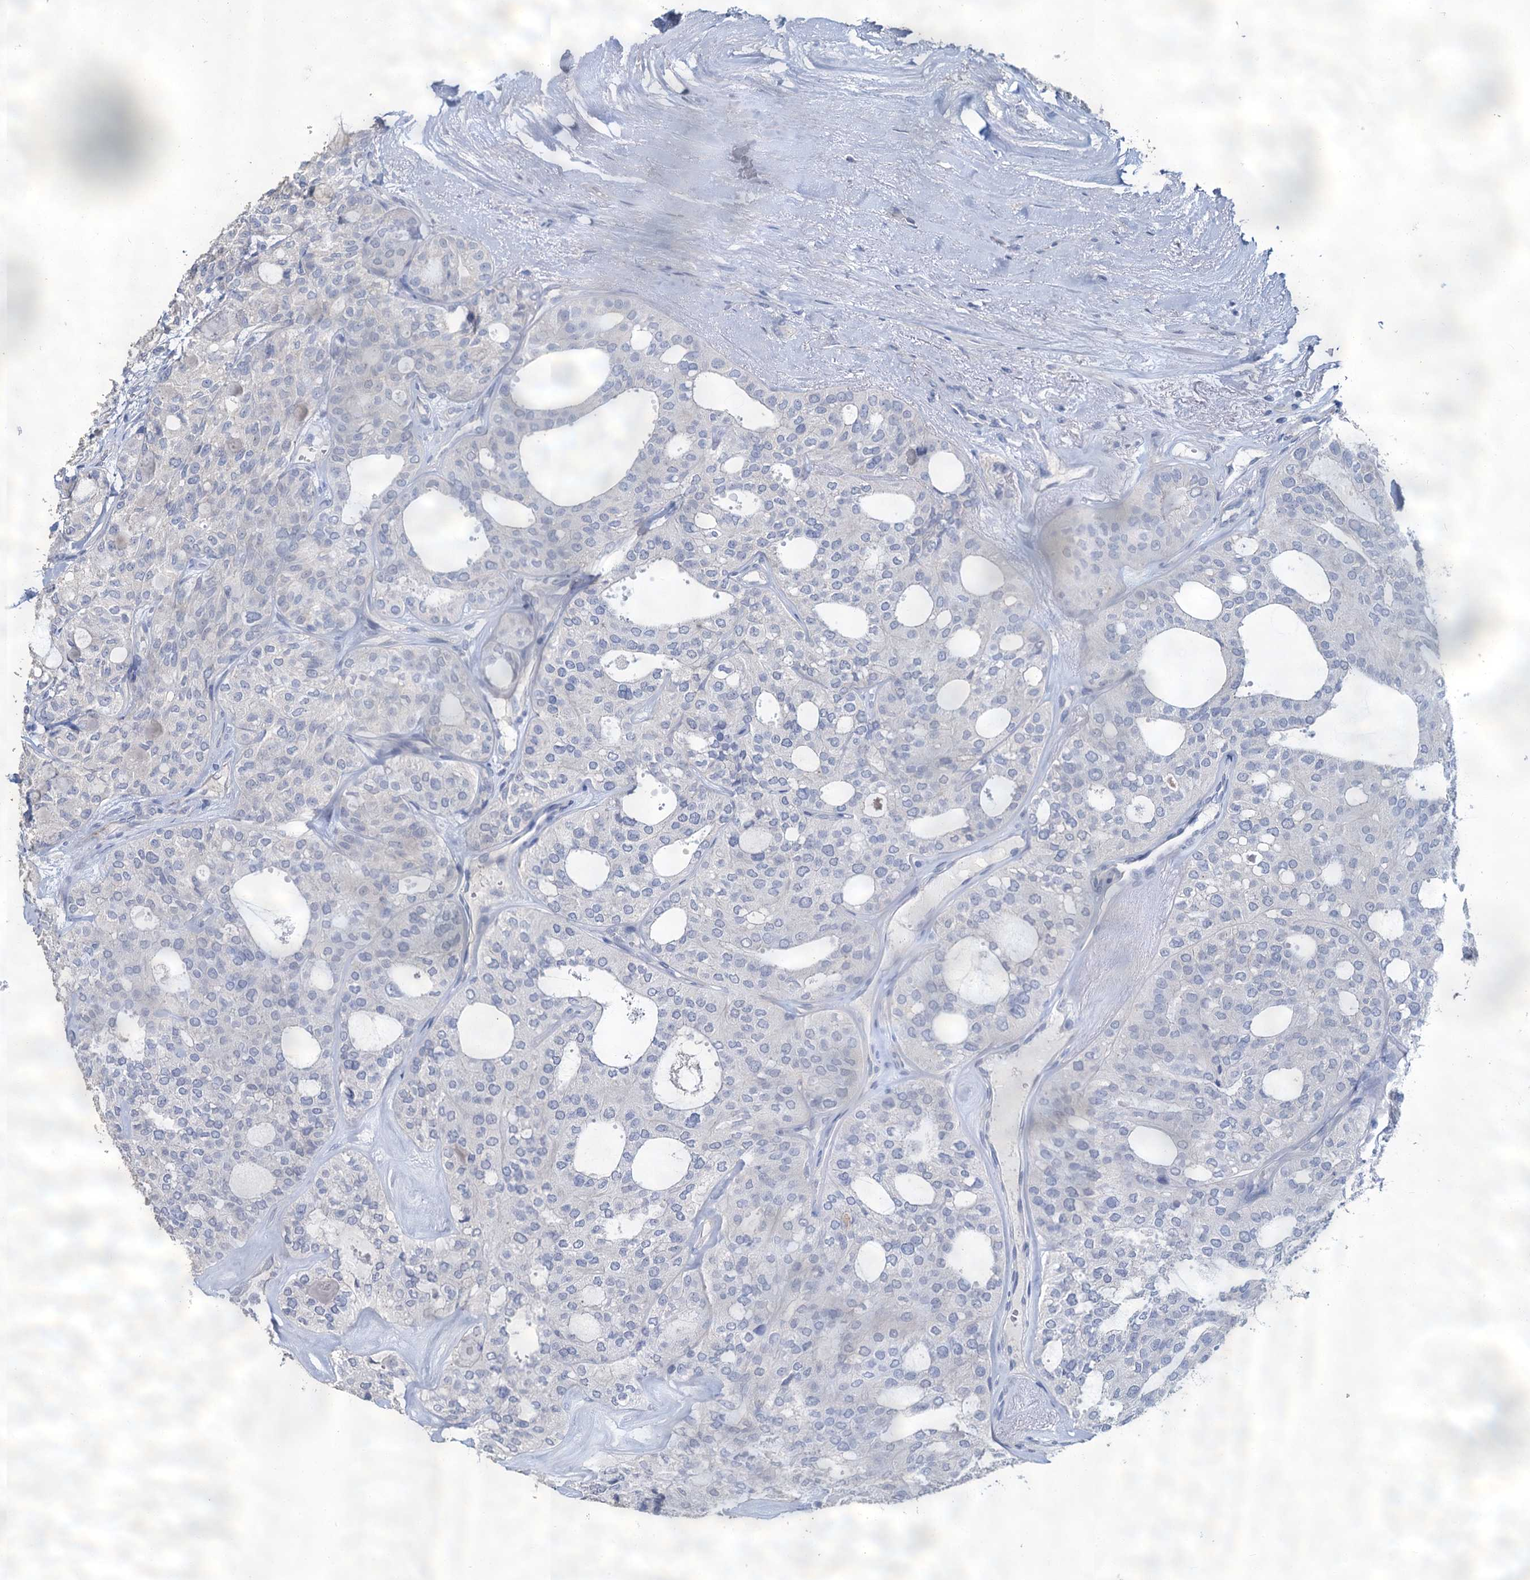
{"staining": {"intensity": "negative", "quantity": "none", "location": "none"}, "tissue": "thyroid cancer", "cell_type": "Tumor cells", "image_type": "cancer", "snomed": [{"axis": "morphology", "description": "Follicular adenoma carcinoma, NOS"}, {"axis": "topography", "description": "Thyroid gland"}], "caption": "DAB (3,3'-diaminobenzidine) immunohistochemical staining of thyroid follicular adenoma carcinoma reveals no significant expression in tumor cells.", "gene": "SNCB", "patient": {"sex": "male", "age": 75}}